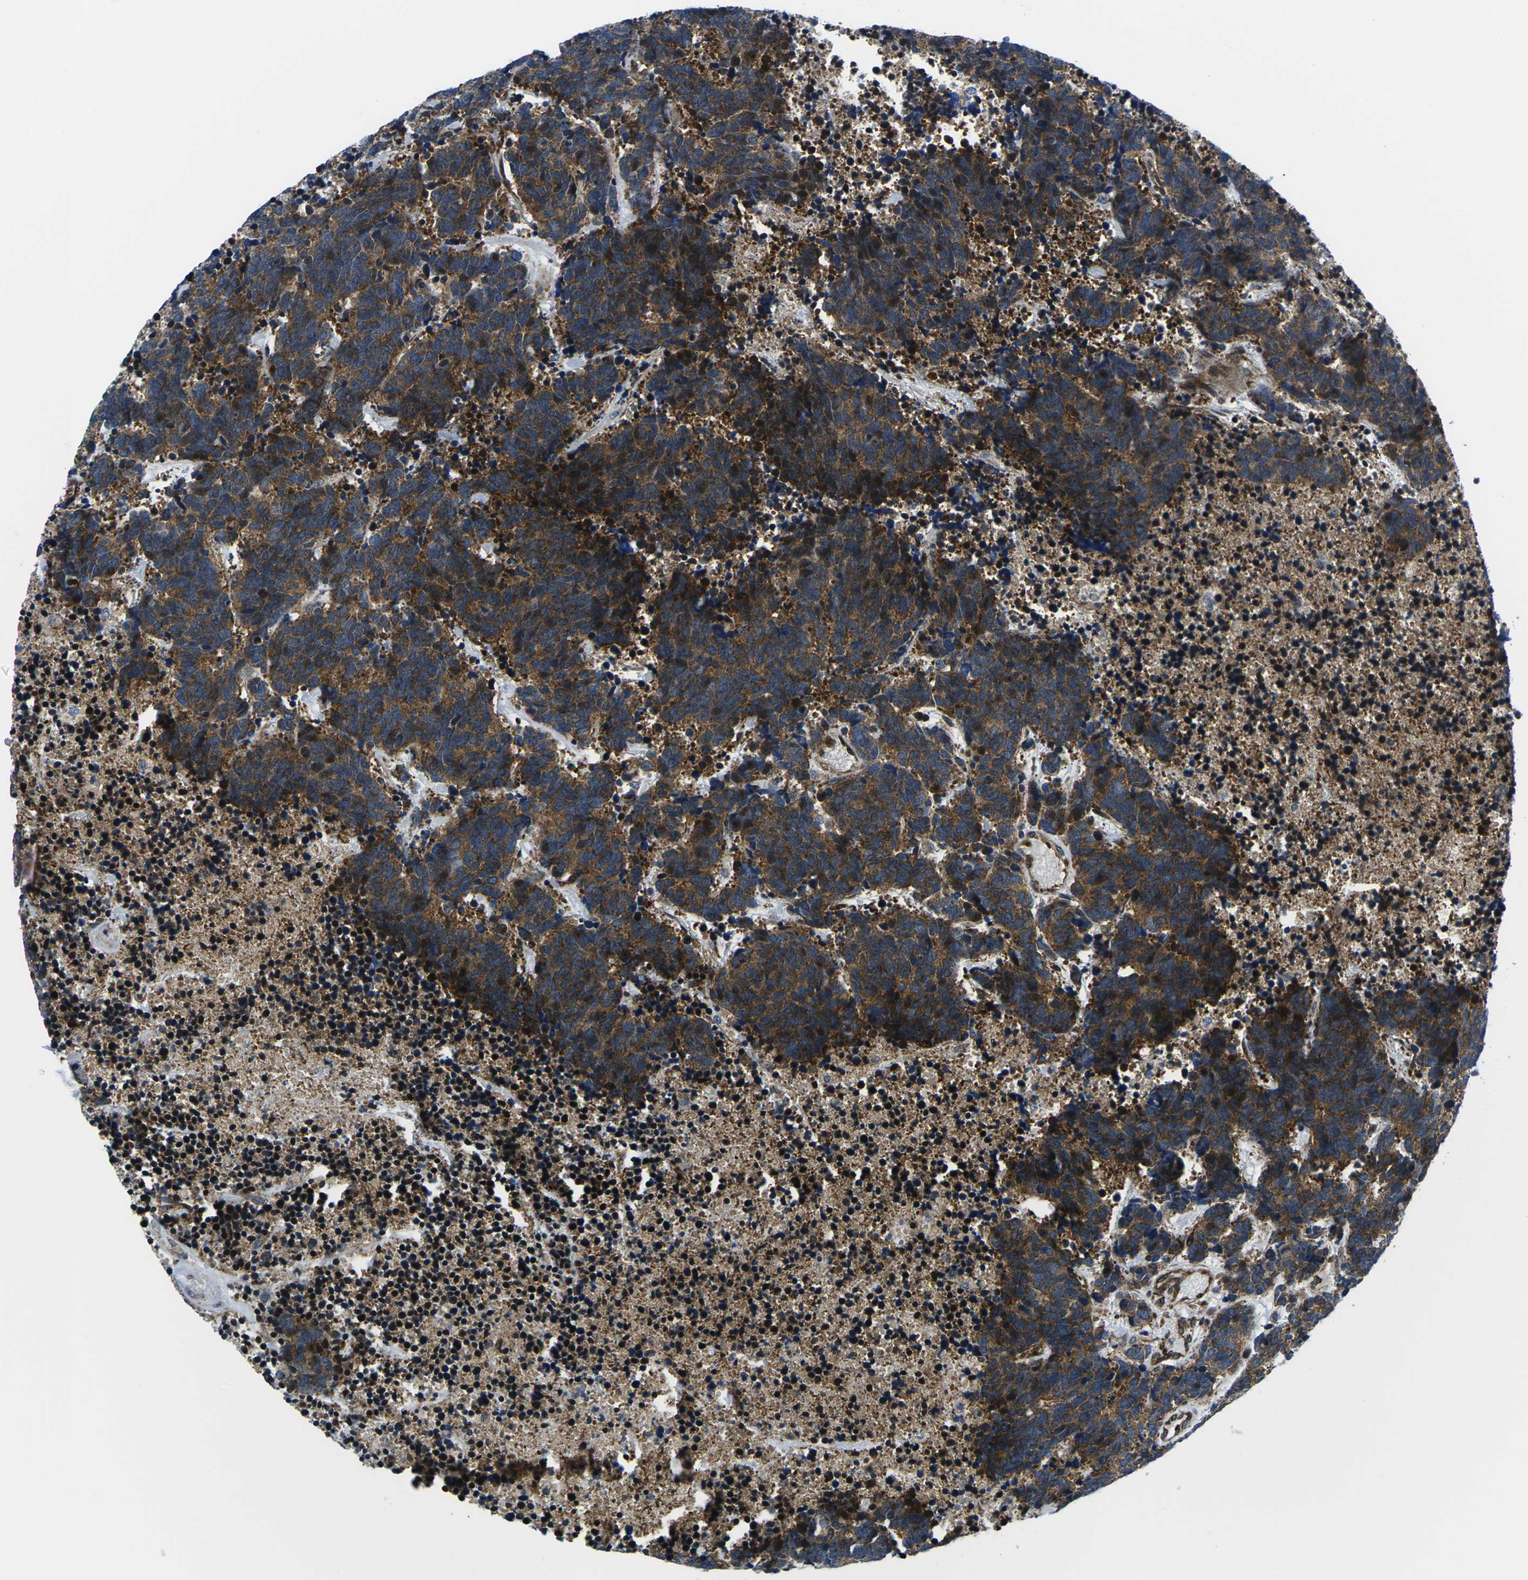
{"staining": {"intensity": "moderate", "quantity": ">75%", "location": "cytoplasmic/membranous"}, "tissue": "carcinoid", "cell_type": "Tumor cells", "image_type": "cancer", "snomed": [{"axis": "morphology", "description": "Carcinoma, NOS"}, {"axis": "morphology", "description": "Carcinoid, malignant, NOS"}, {"axis": "topography", "description": "Urinary bladder"}], "caption": "The immunohistochemical stain highlights moderate cytoplasmic/membranous positivity in tumor cells of carcinoid tissue.", "gene": "EIF4E", "patient": {"sex": "male", "age": 57}}